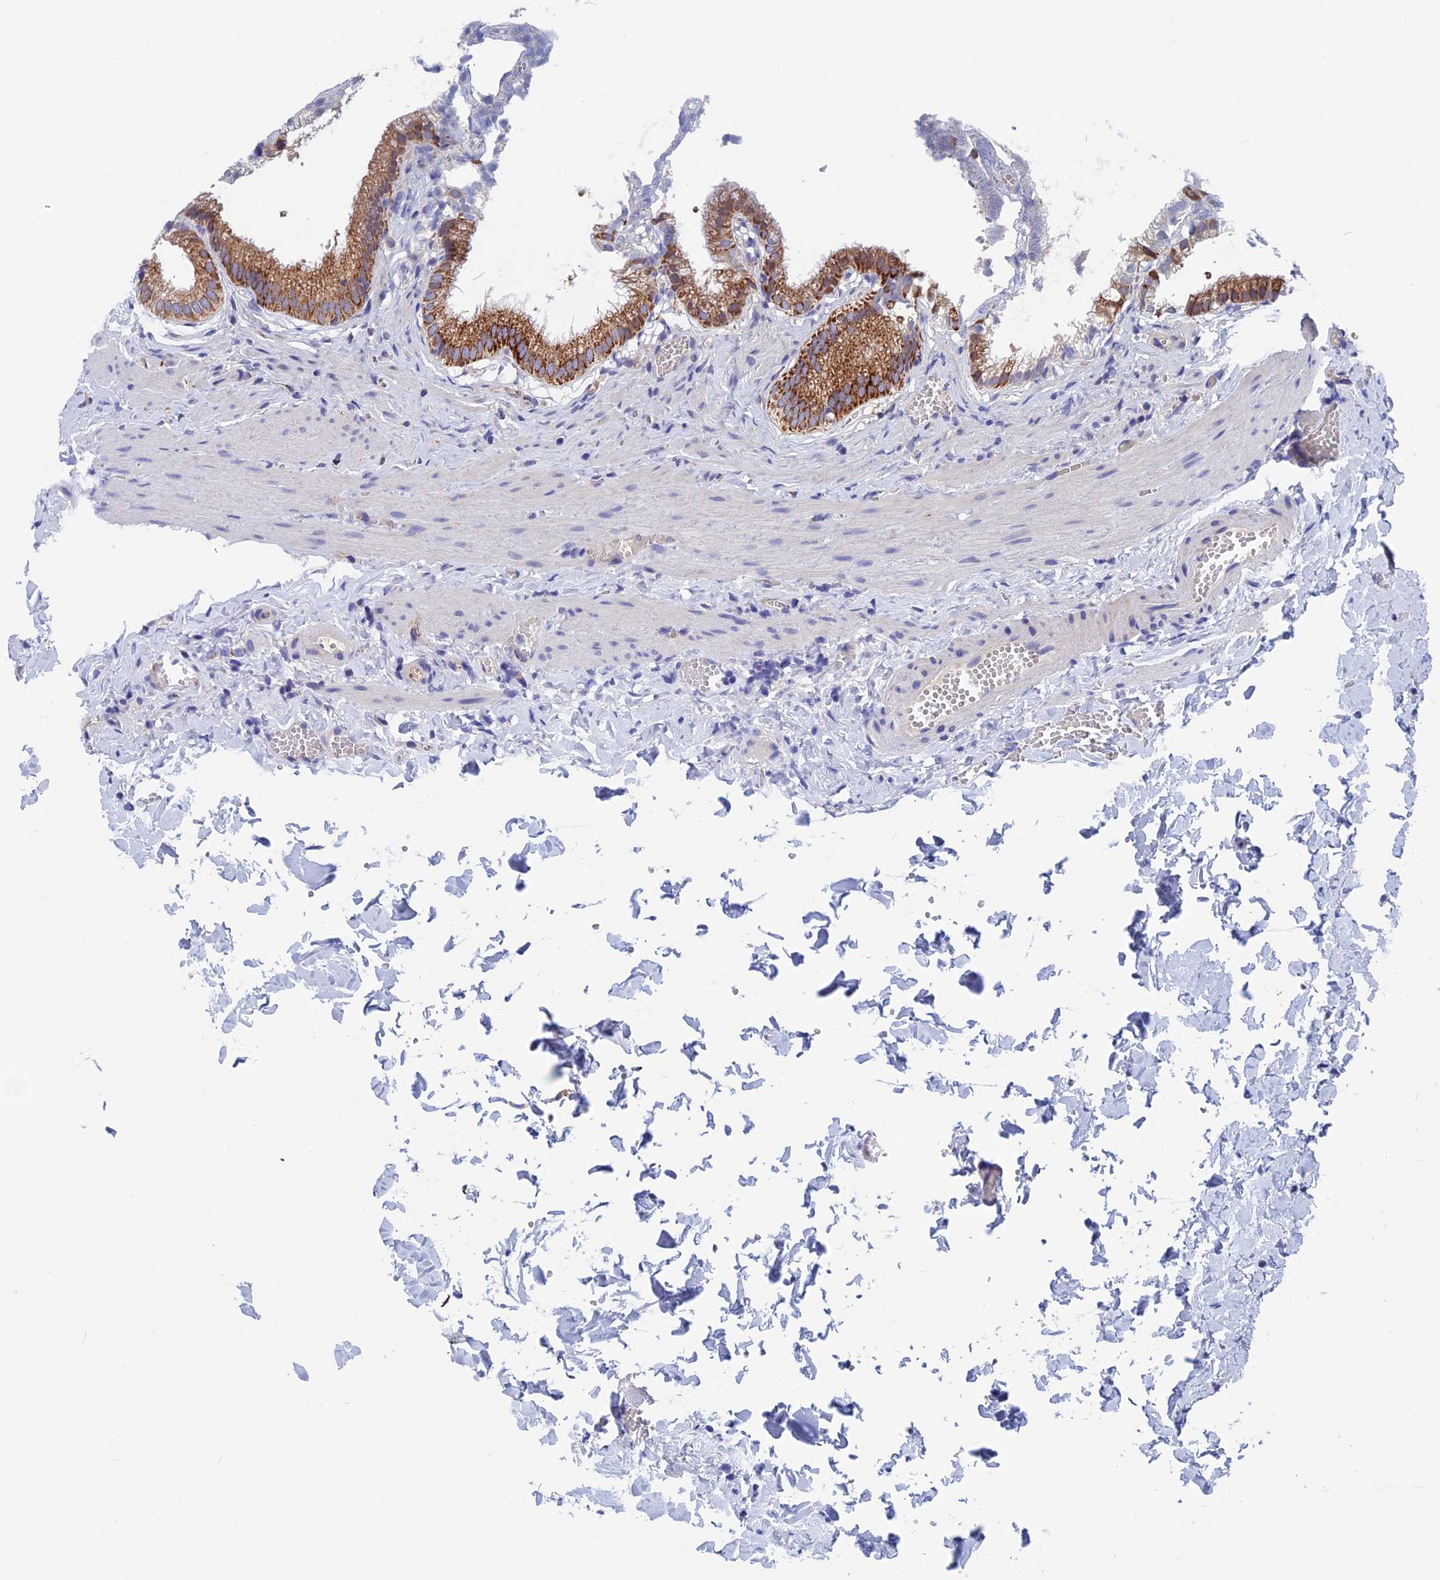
{"staining": {"intensity": "strong", "quantity": ">75%", "location": "cytoplasmic/membranous"}, "tissue": "gallbladder", "cell_type": "Glandular cells", "image_type": "normal", "snomed": [{"axis": "morphology", "description": "Normal tissue, NOS"}, {"axis": "topography", "description": "Gallbladder"}], "caption": "Gallbladder was stained to show a protein in brown. There is high levels of strong cytoplasmic/membranous positivity in approximately >75% of glandular cells. (DAB (3,3'-diaminobenzidine) IHC, brown staining for protein, blue staining for nuclei).", "gene": "WDR83", "patient": {"sex": "male", "age": 38}}